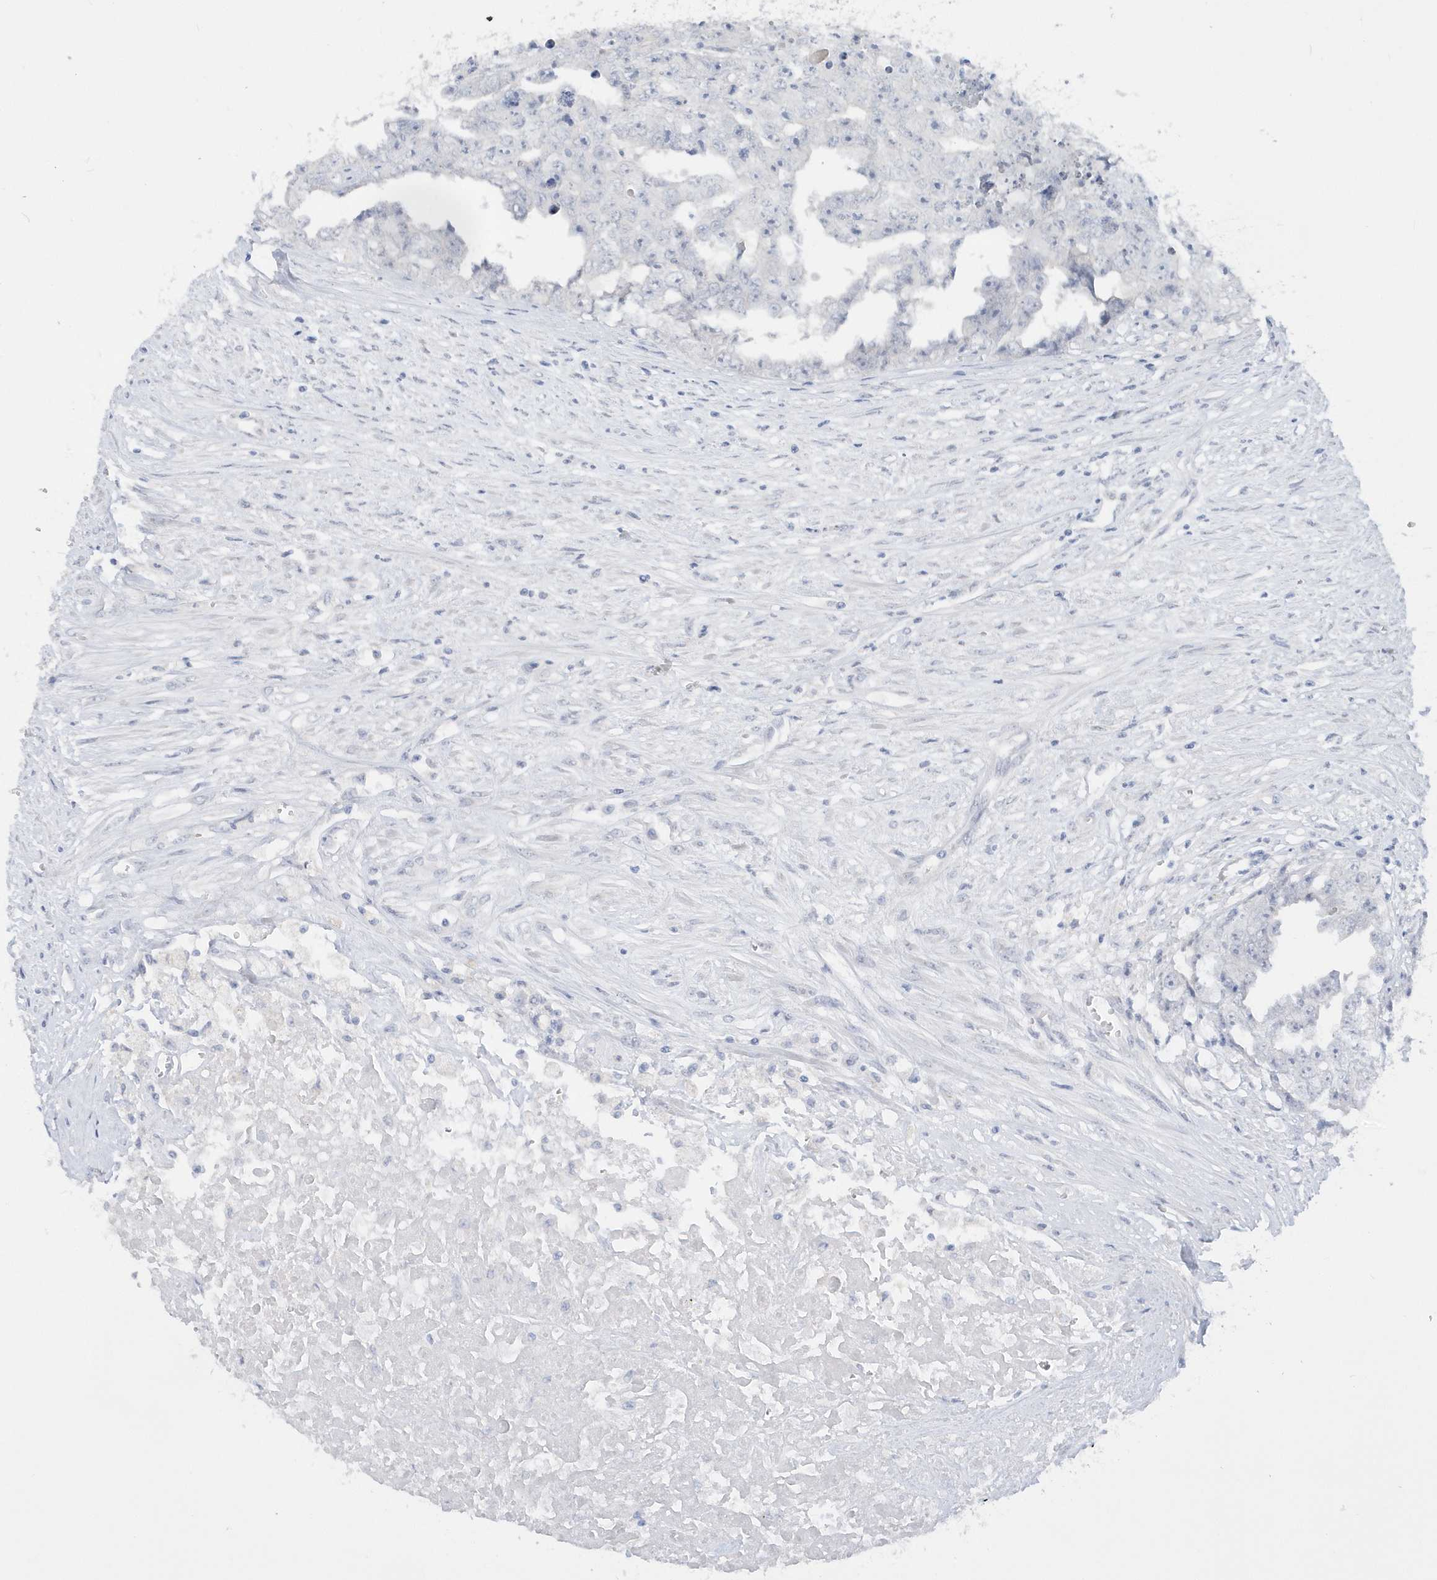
{"staining": {"intensity": "negative", "quantity": "none", "location": "none"}, "tissue": "testis cancer", "cell_type": "Tumor cells", "image_type": "cancer", "snomed": [{"axis": "morphology", "description": "Seminoma, NOS"}, {"axis": "morphology", "description": "Carcinoma, Embryonal, NOS"}, {"axis": "topography", "description": "Testis"}], "caption": "Tumor cells are negative for brown protein staining in testis embryonal carcinoma.", "gene": "RPE", "patient": {"sex": "male", "age": 43}}